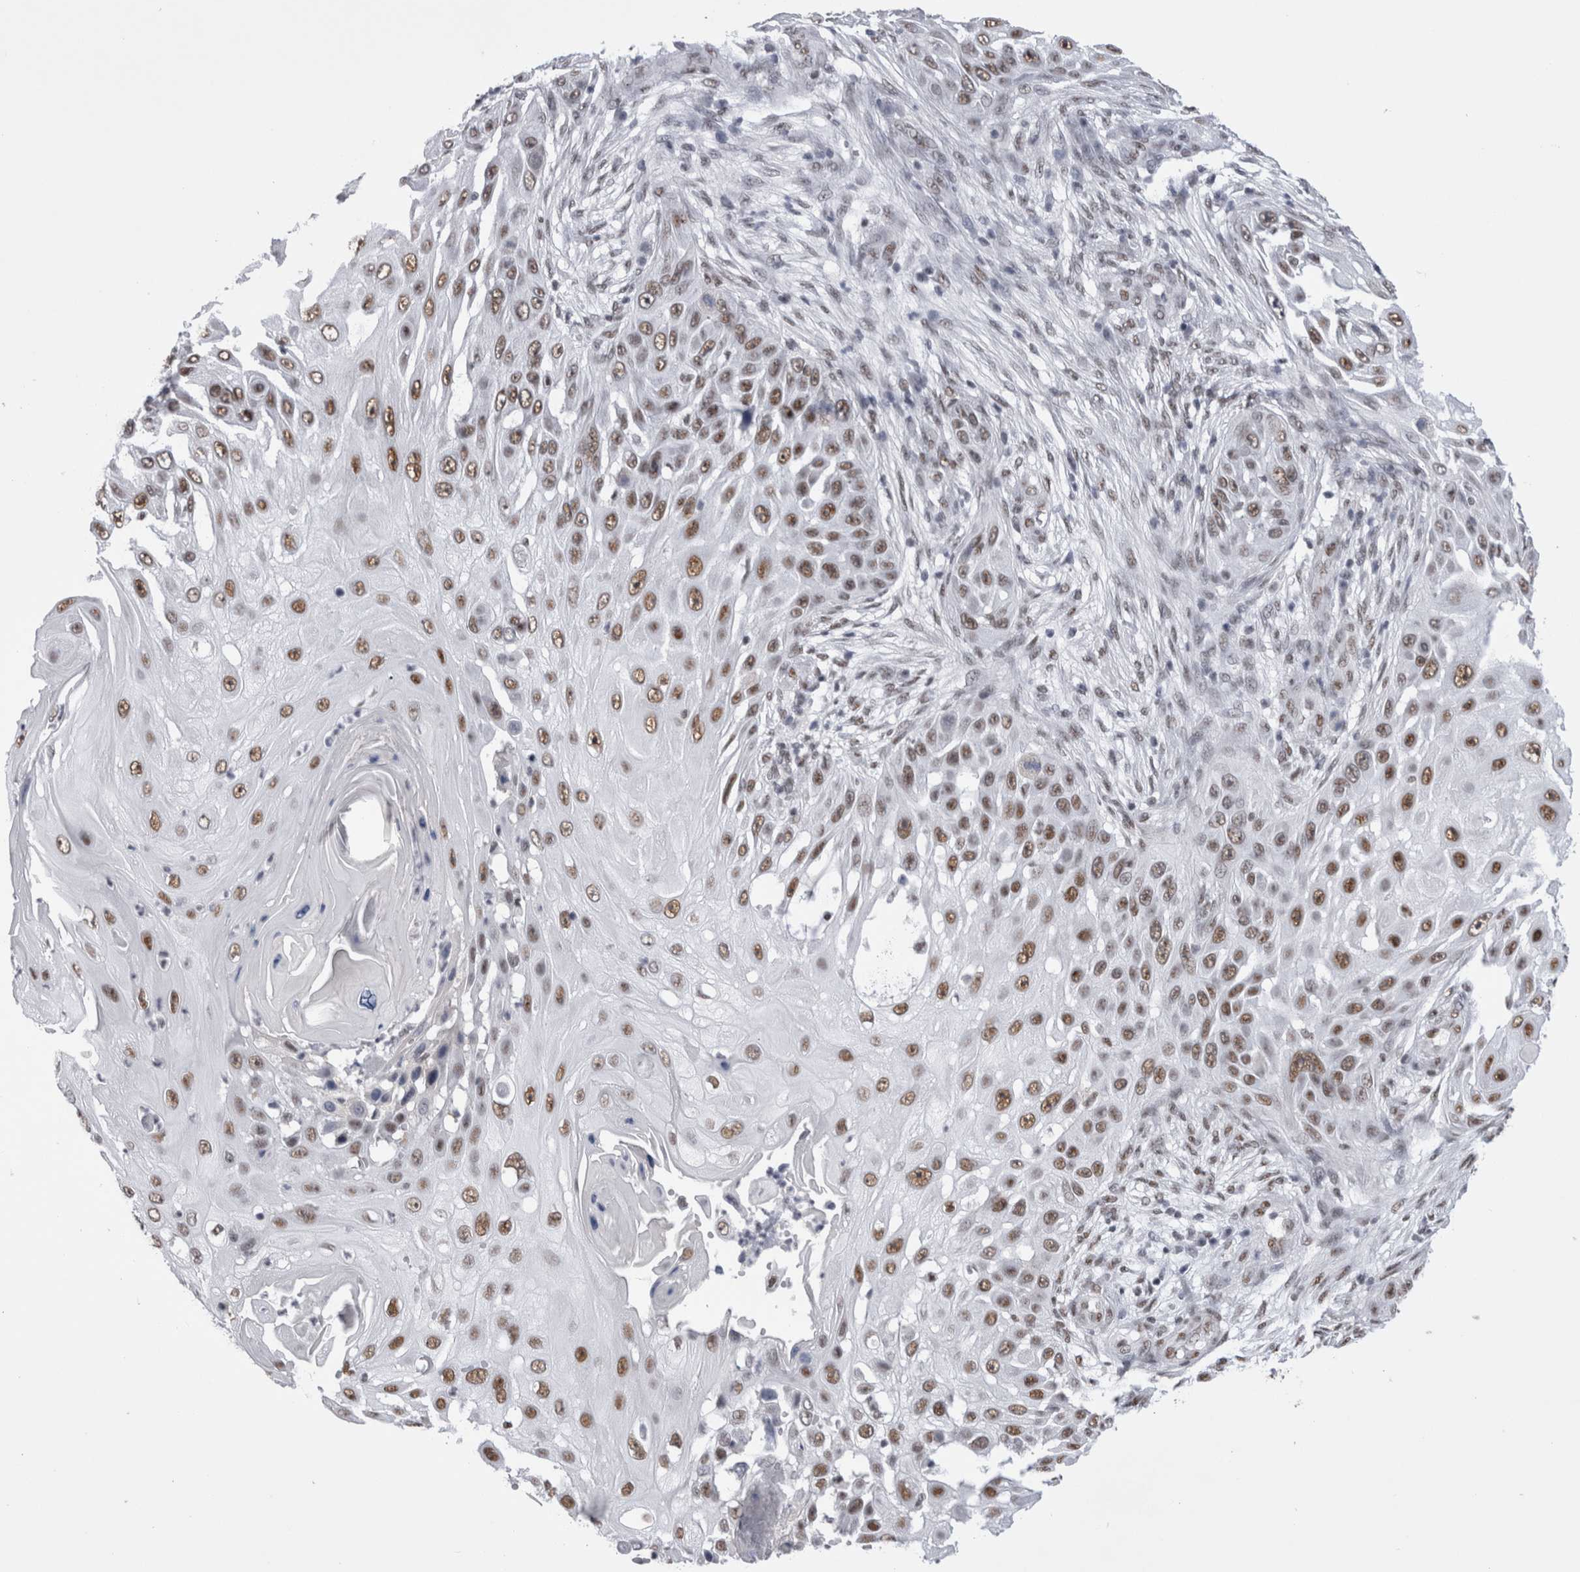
{"staining": {"intensity": "moderate", "quantity": ">75%", "location": "nuclear"}, "tissue": "skin cancer", "cell_type": "Tumor cells", "image_type": "cancer", "snomed": [{"axis": "morphology", "description": "Squamous cell carcinoma, NOS"}, {"axis": "topography", "description": "Skin"}], "caption": "Human skin squamous cell carcinoma stained for a protein (brown) displays moderate nuclear positive staining in about >75% of tumor cells.", "gene": "API5", "patient": {"sex": "female", "age": 44}}